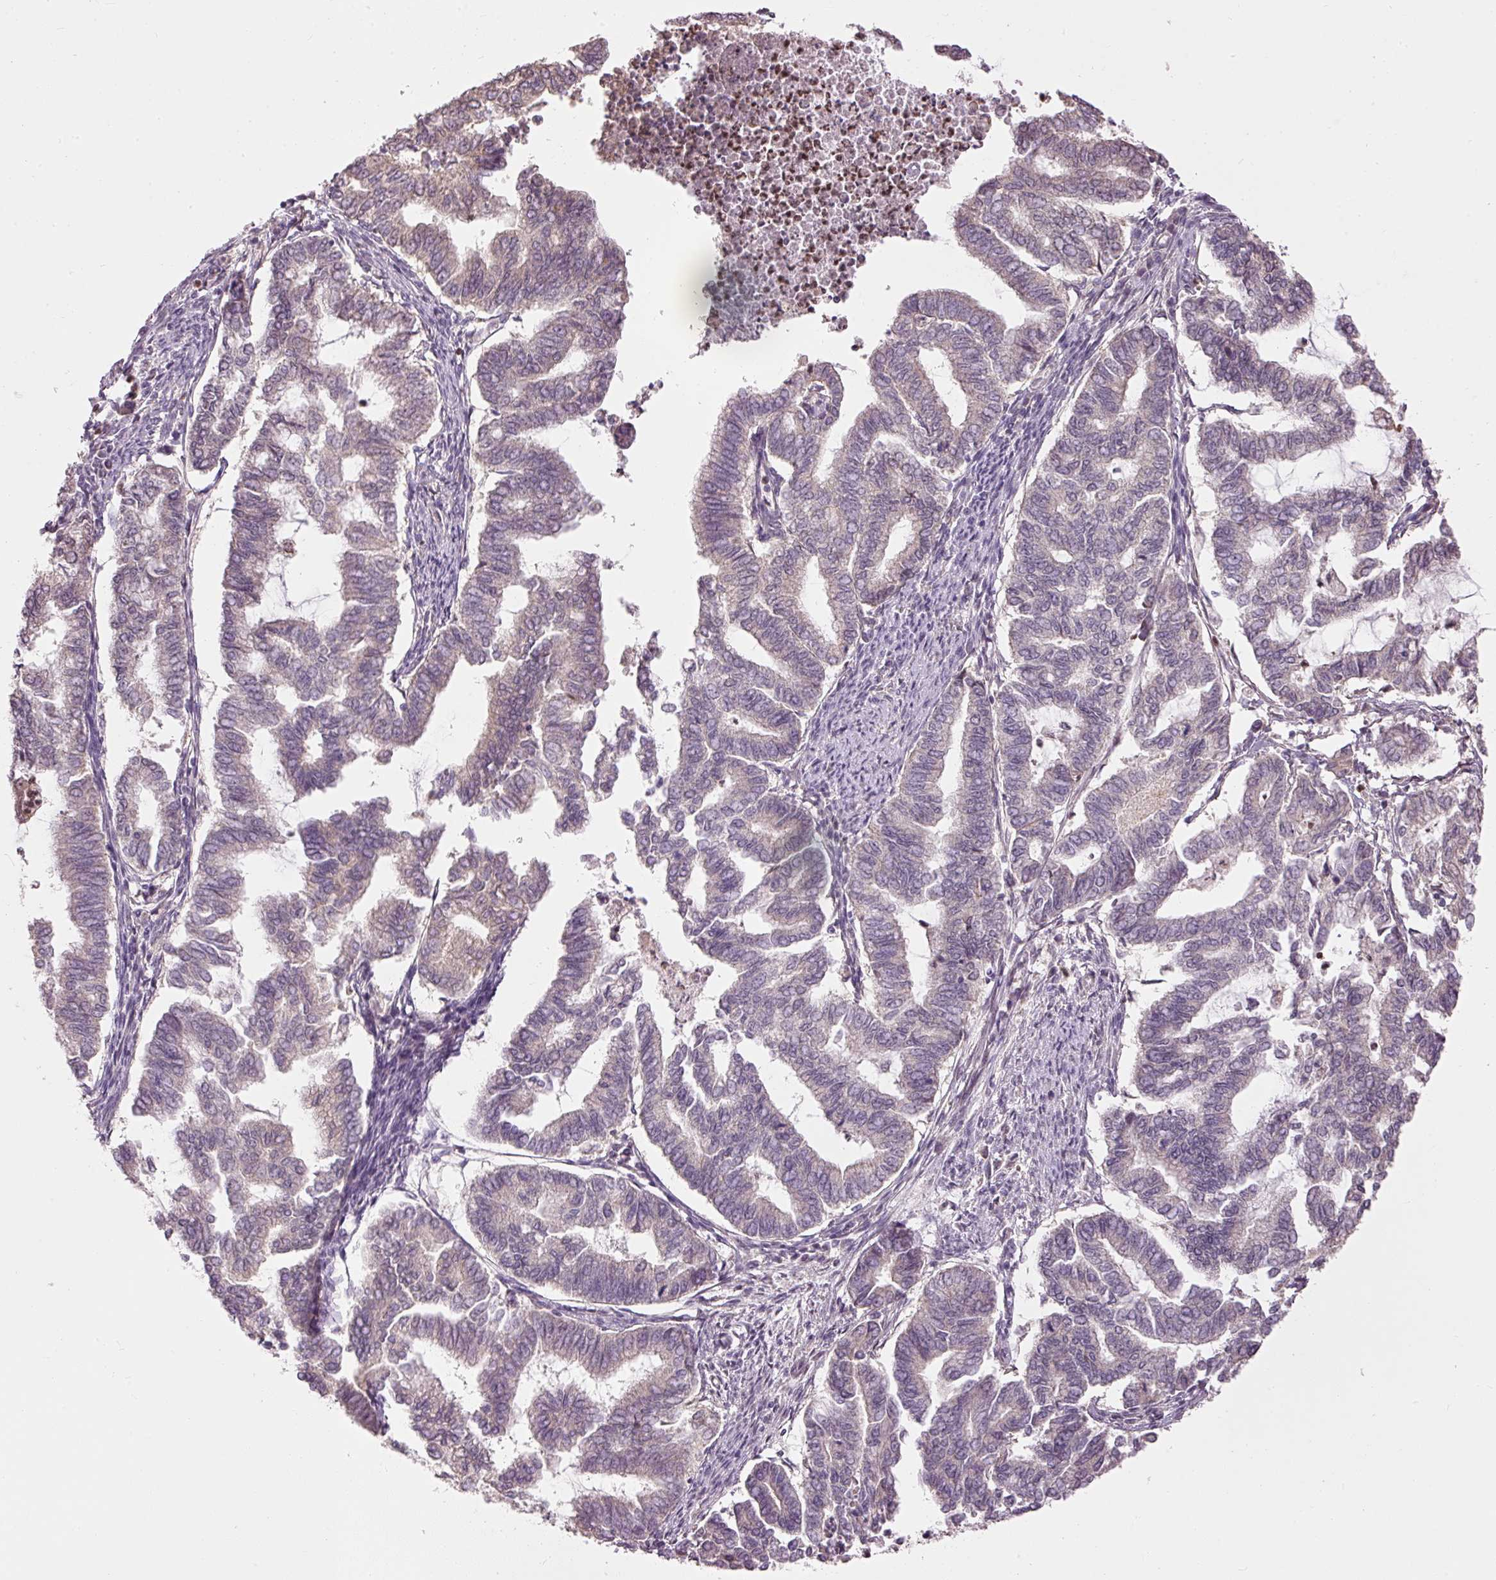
{"staining": {"intensity": "weak", "quantity": "<25%", "location": "cytoplasmic/membranous"}, "tissue": "endometrial cancer", "cell_type": "Tumor cells", "image_type": "cancer", "snomed": [{"axis": "morphology", "description": "Adenocarcinoma, NOS"}, {"axis": "topography", "description": "Endometrium"}], "caption": "Endometrial cancer was stained to show a protein in brown. There is no significant positivity in tumor cells. (DAB immunohistochemistry visualized using brightfield microscopy, high magnification).", "gene": "MTHFD1L", "patient": {"sex": "female", "age": 79}}